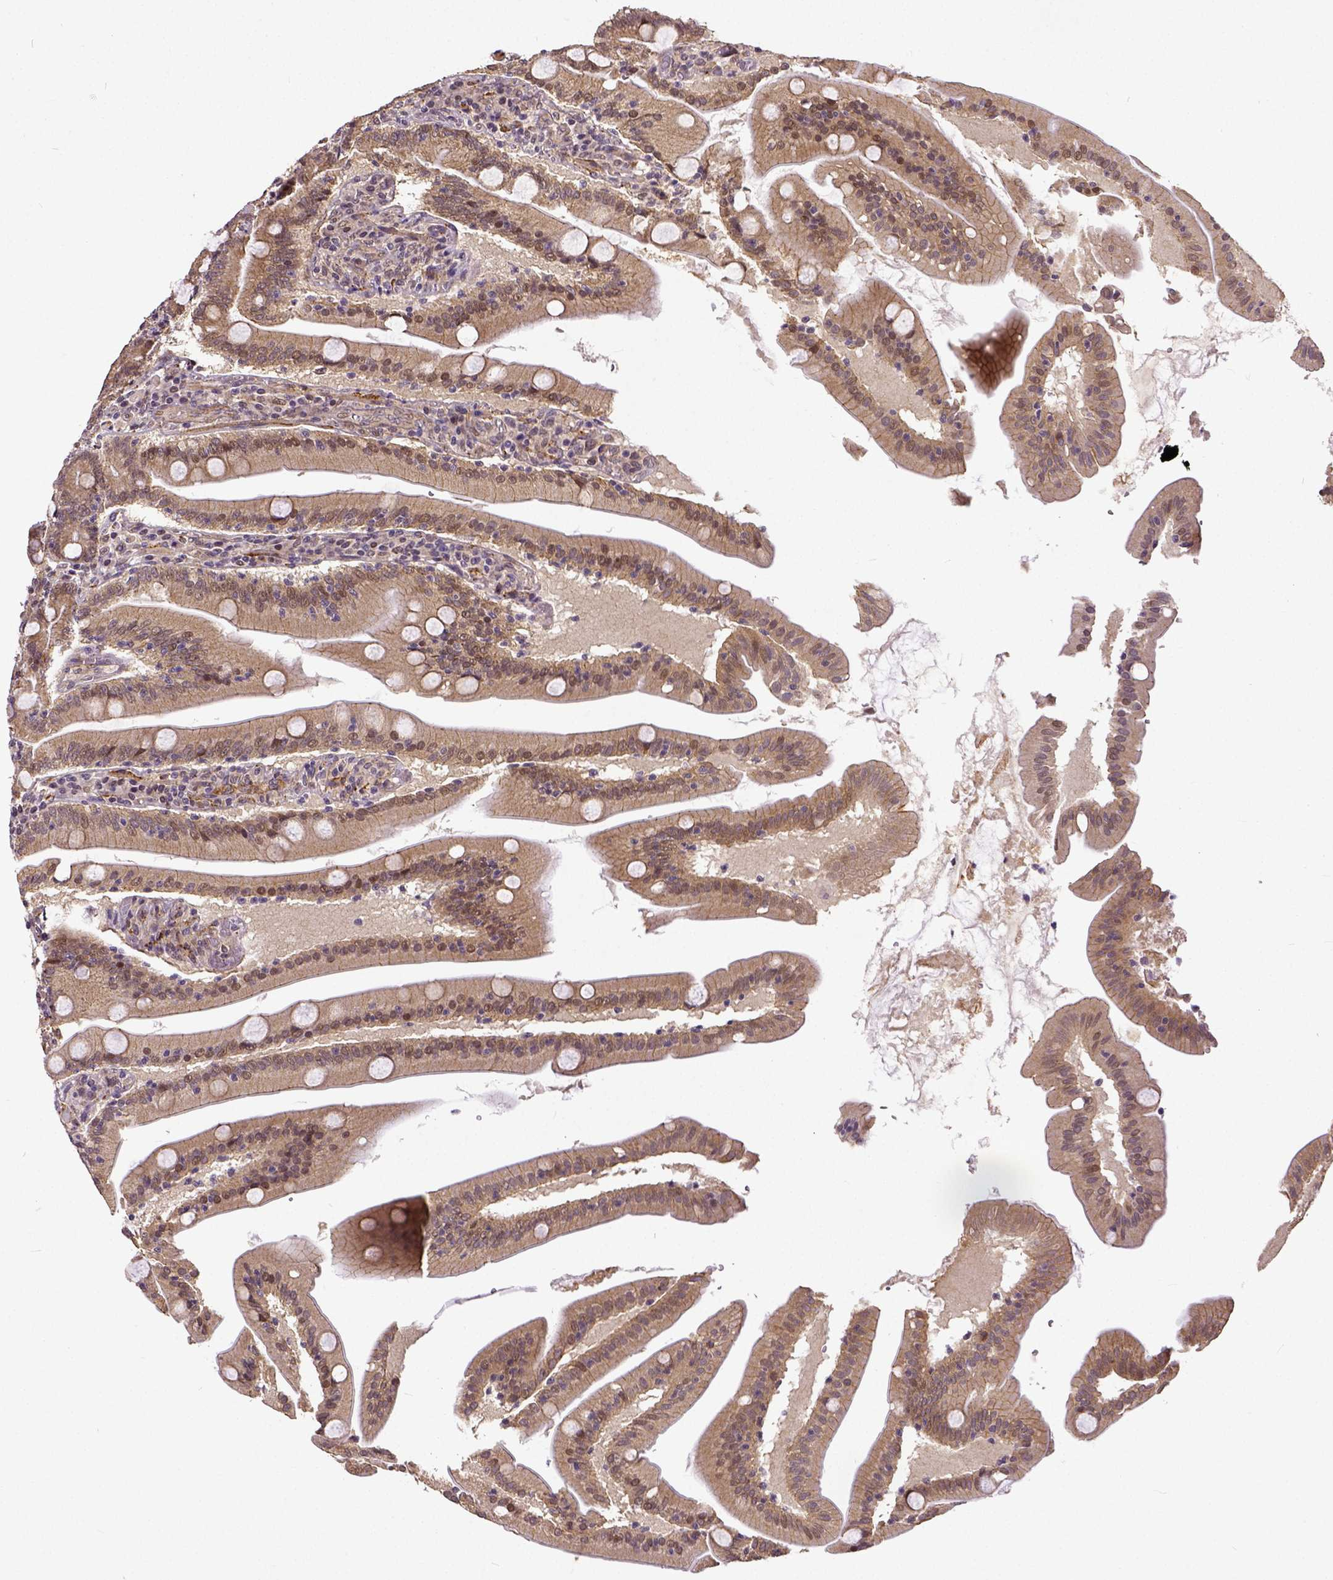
{"staining": {"intensity": "moderate", "quantity": ">75%", "location": "cytoplasmic/membranous"}, "tissue": "small intestine", "cell_type": "Glandular cells", "image_type": "normal", "snomed": [{"axis": "morphology", "description": "Normal tissue, NOS"}, {"axis": "topography", "description": "Small intestine"}], "caption": "Moderate cytoplasmic/membranous staining for a protein is present in approximately >75% of glandular cells of unremarkable small intestine using immunohistochemistry (IHC).", "gene": "DICER1", "patient": {"sex": "male", "age": 37}}